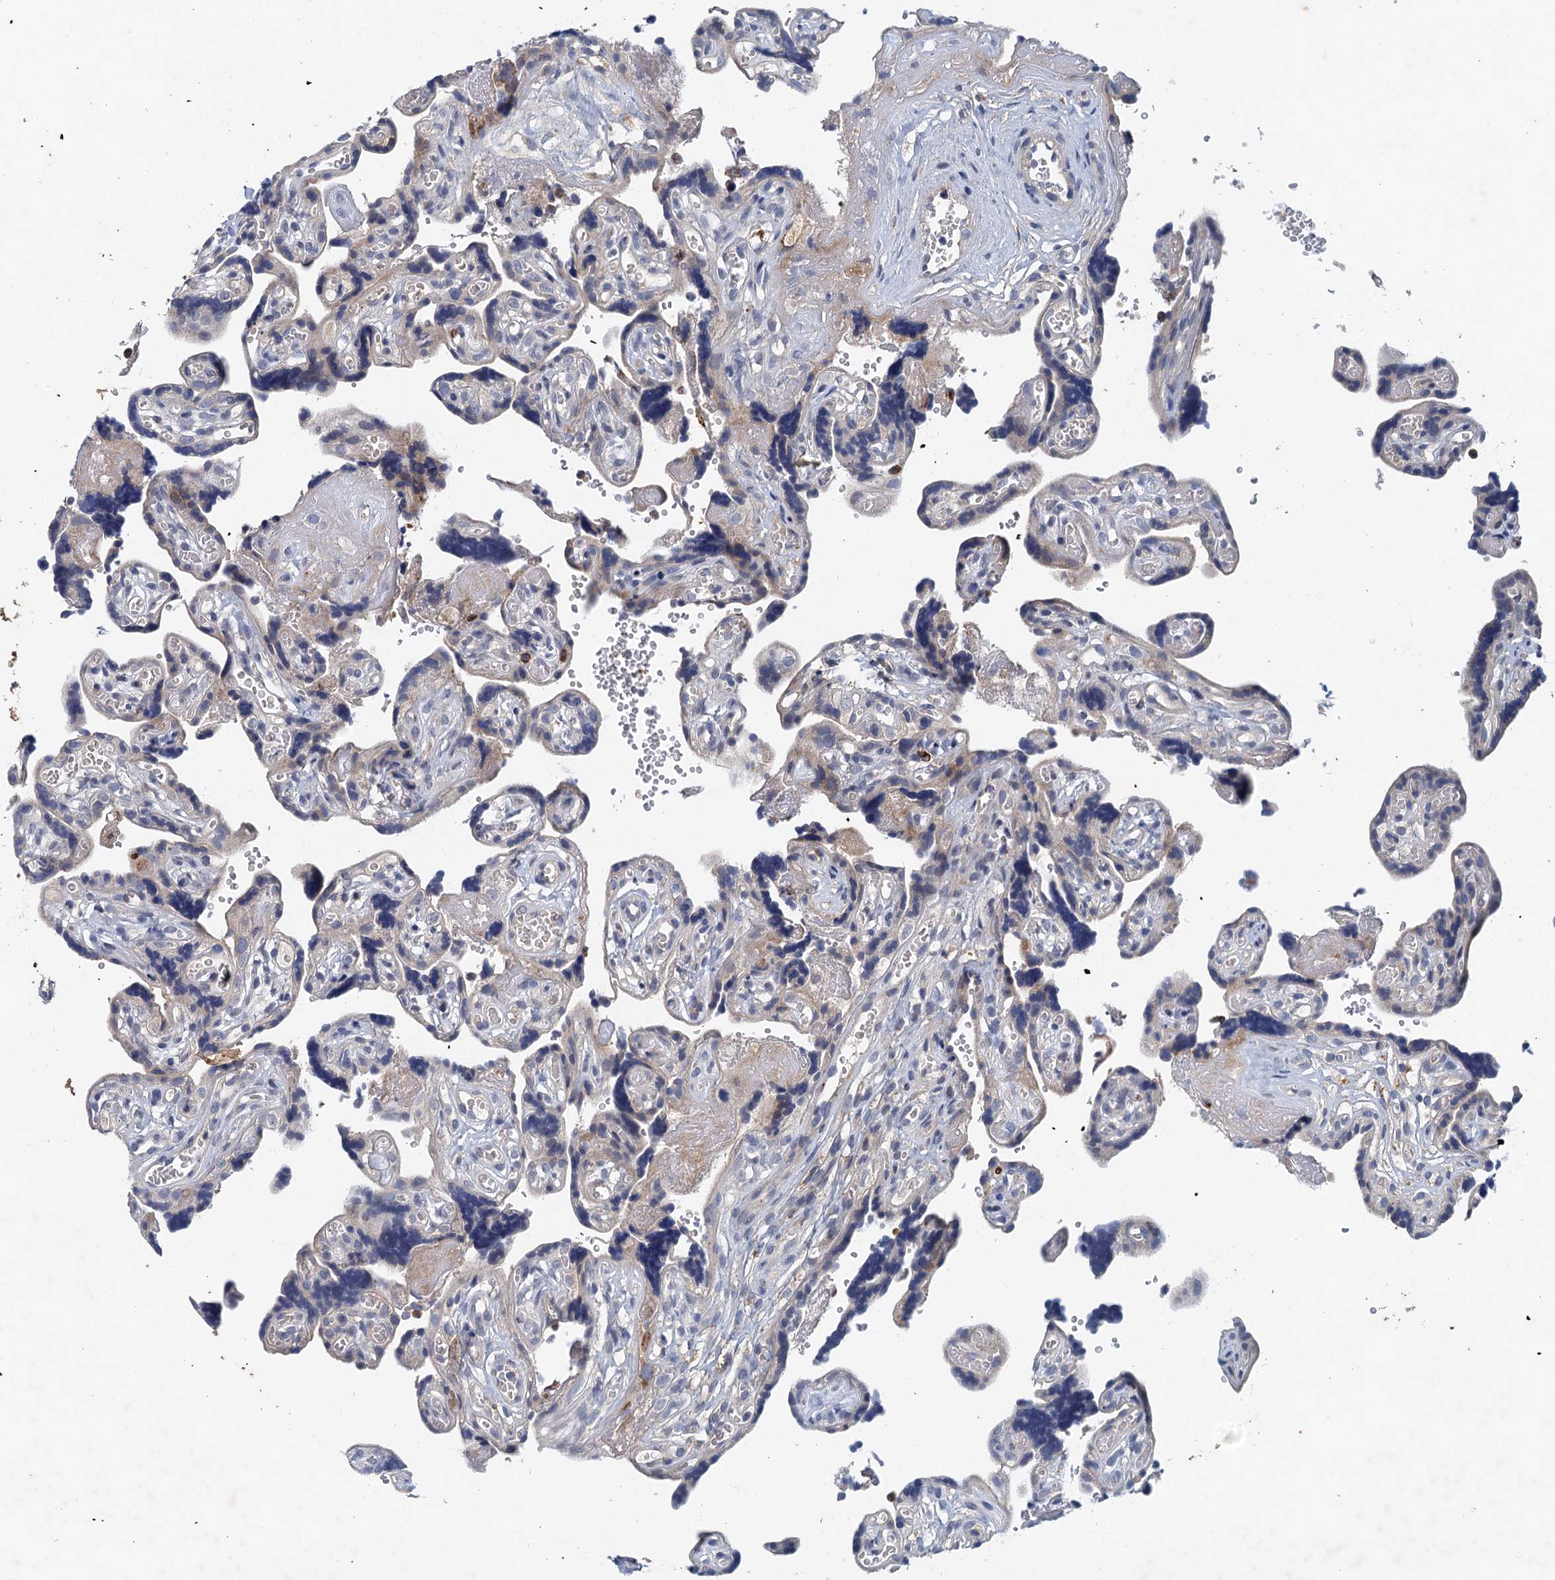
{"staining": {"intensity": "weak", "quantity": "<25%", "location": "cytoplasmic/membranous"}, "tissue": "placenta", "cell_type": "Trophoblastic cells", "image_type": "normal", "snomed": [{"axis": "morphology", "description": "Normal tissue, NOS"}, {"axis": "topography", "description": "Placenta"}], "caption": "Immunohistochemistry (IHC) image of unremarkable human placenta stained for a protein (brown), which reveals no positivity in trophoblastic cells. Brightfield microscopy of IHC stained with DAB (brown) and hematoxylin (blue), captured at high magnification.", "gene": "TPCN1", "patient": {"sex": "female", "age": 30}}